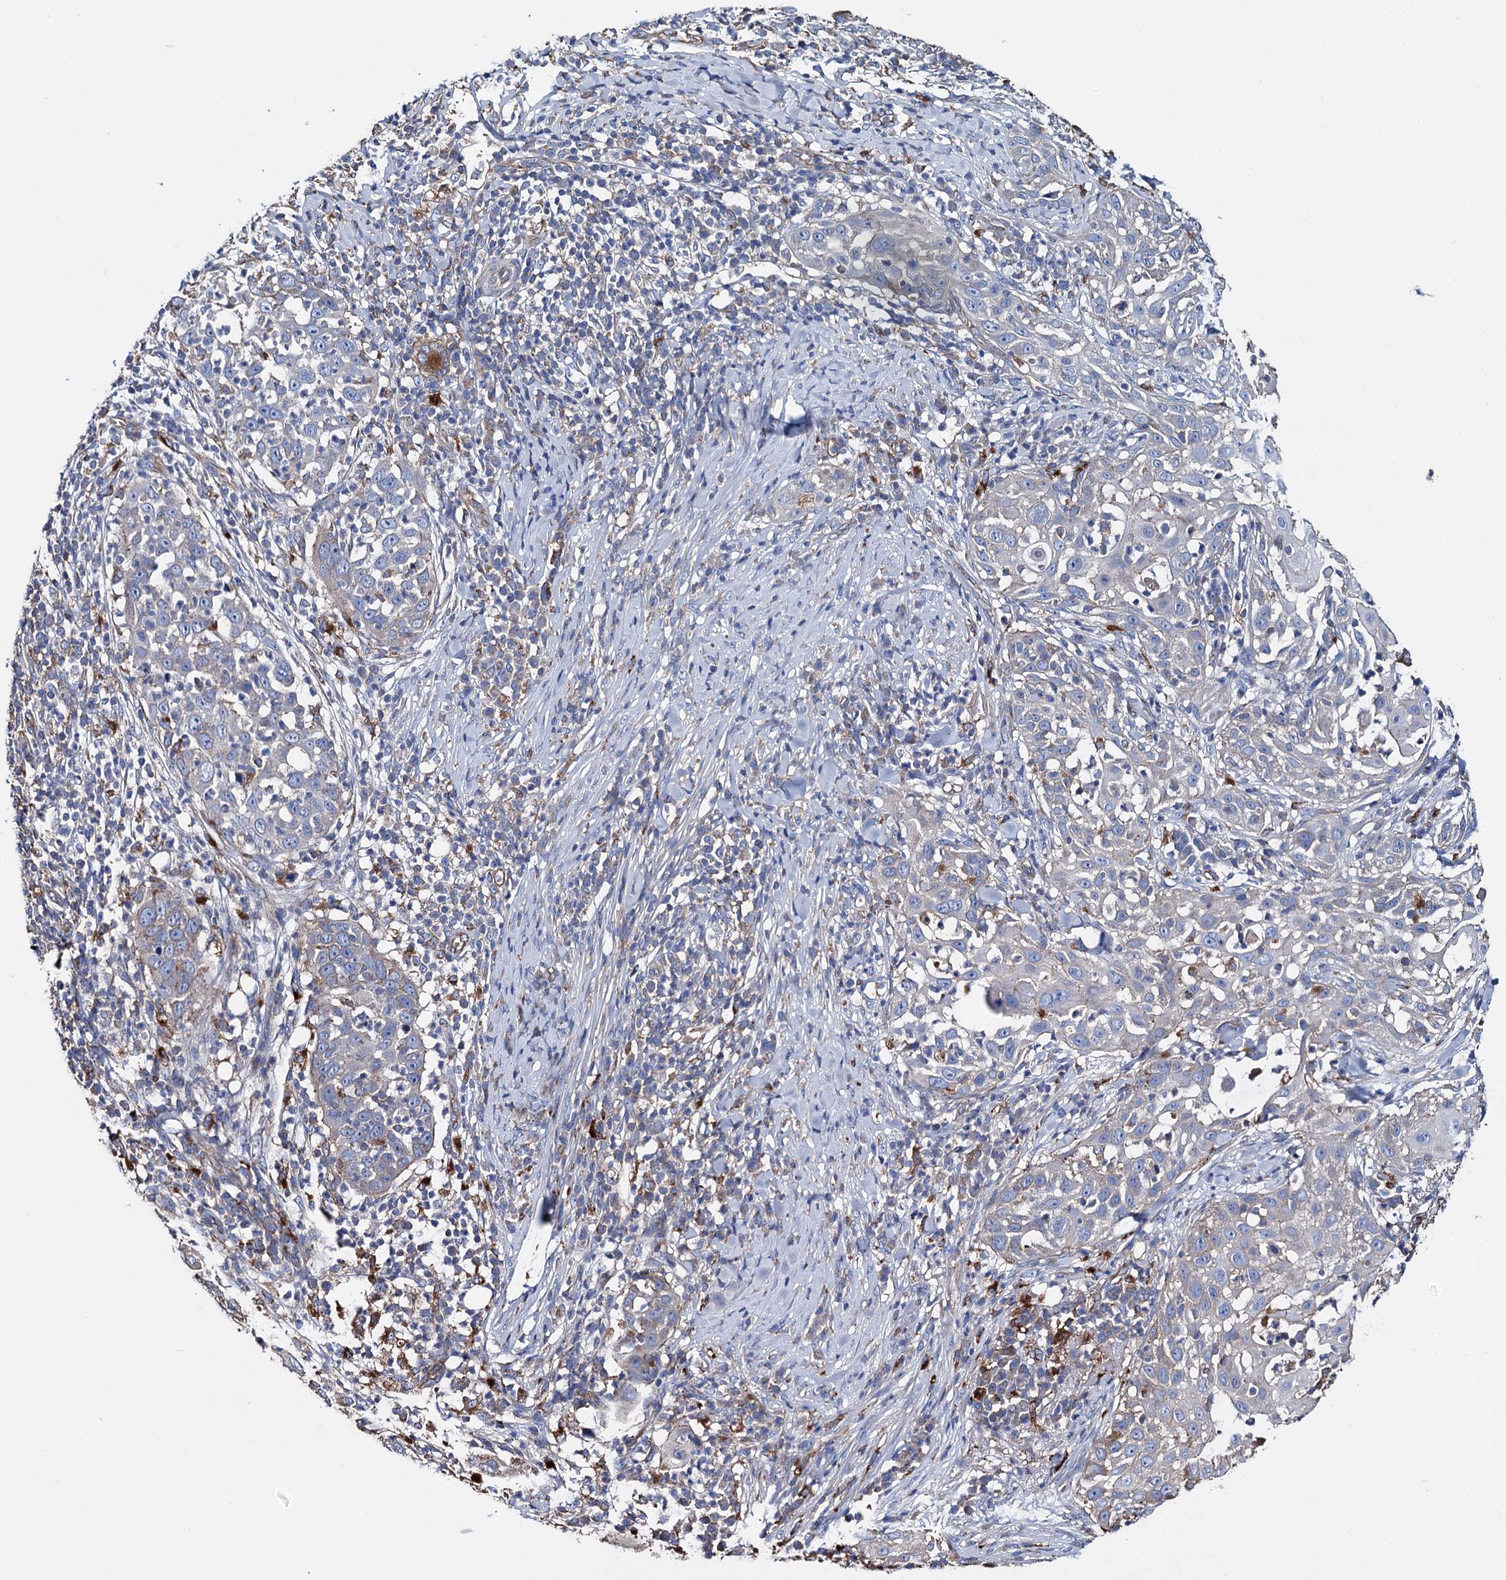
{"staining": {"intensity": "weak", "quantity": "<25%", "location": "cytoplasmic/membranous"}, "tissue": "skin cancer", "cell_type": "Tumor cells", "image_type": "cancer", "snomed": [{"axis": "morphology", "description": "Squamous cell carcinoma, NOS"}, {"axis": "topography", "description": "Skin"}], "caption": "Photomicrograph shows no significant protein staining in tumor cells of skin squamous cell carcinoma.", "gene": "SCPEP1", "patient": {"sex": "female", "age": 44}}